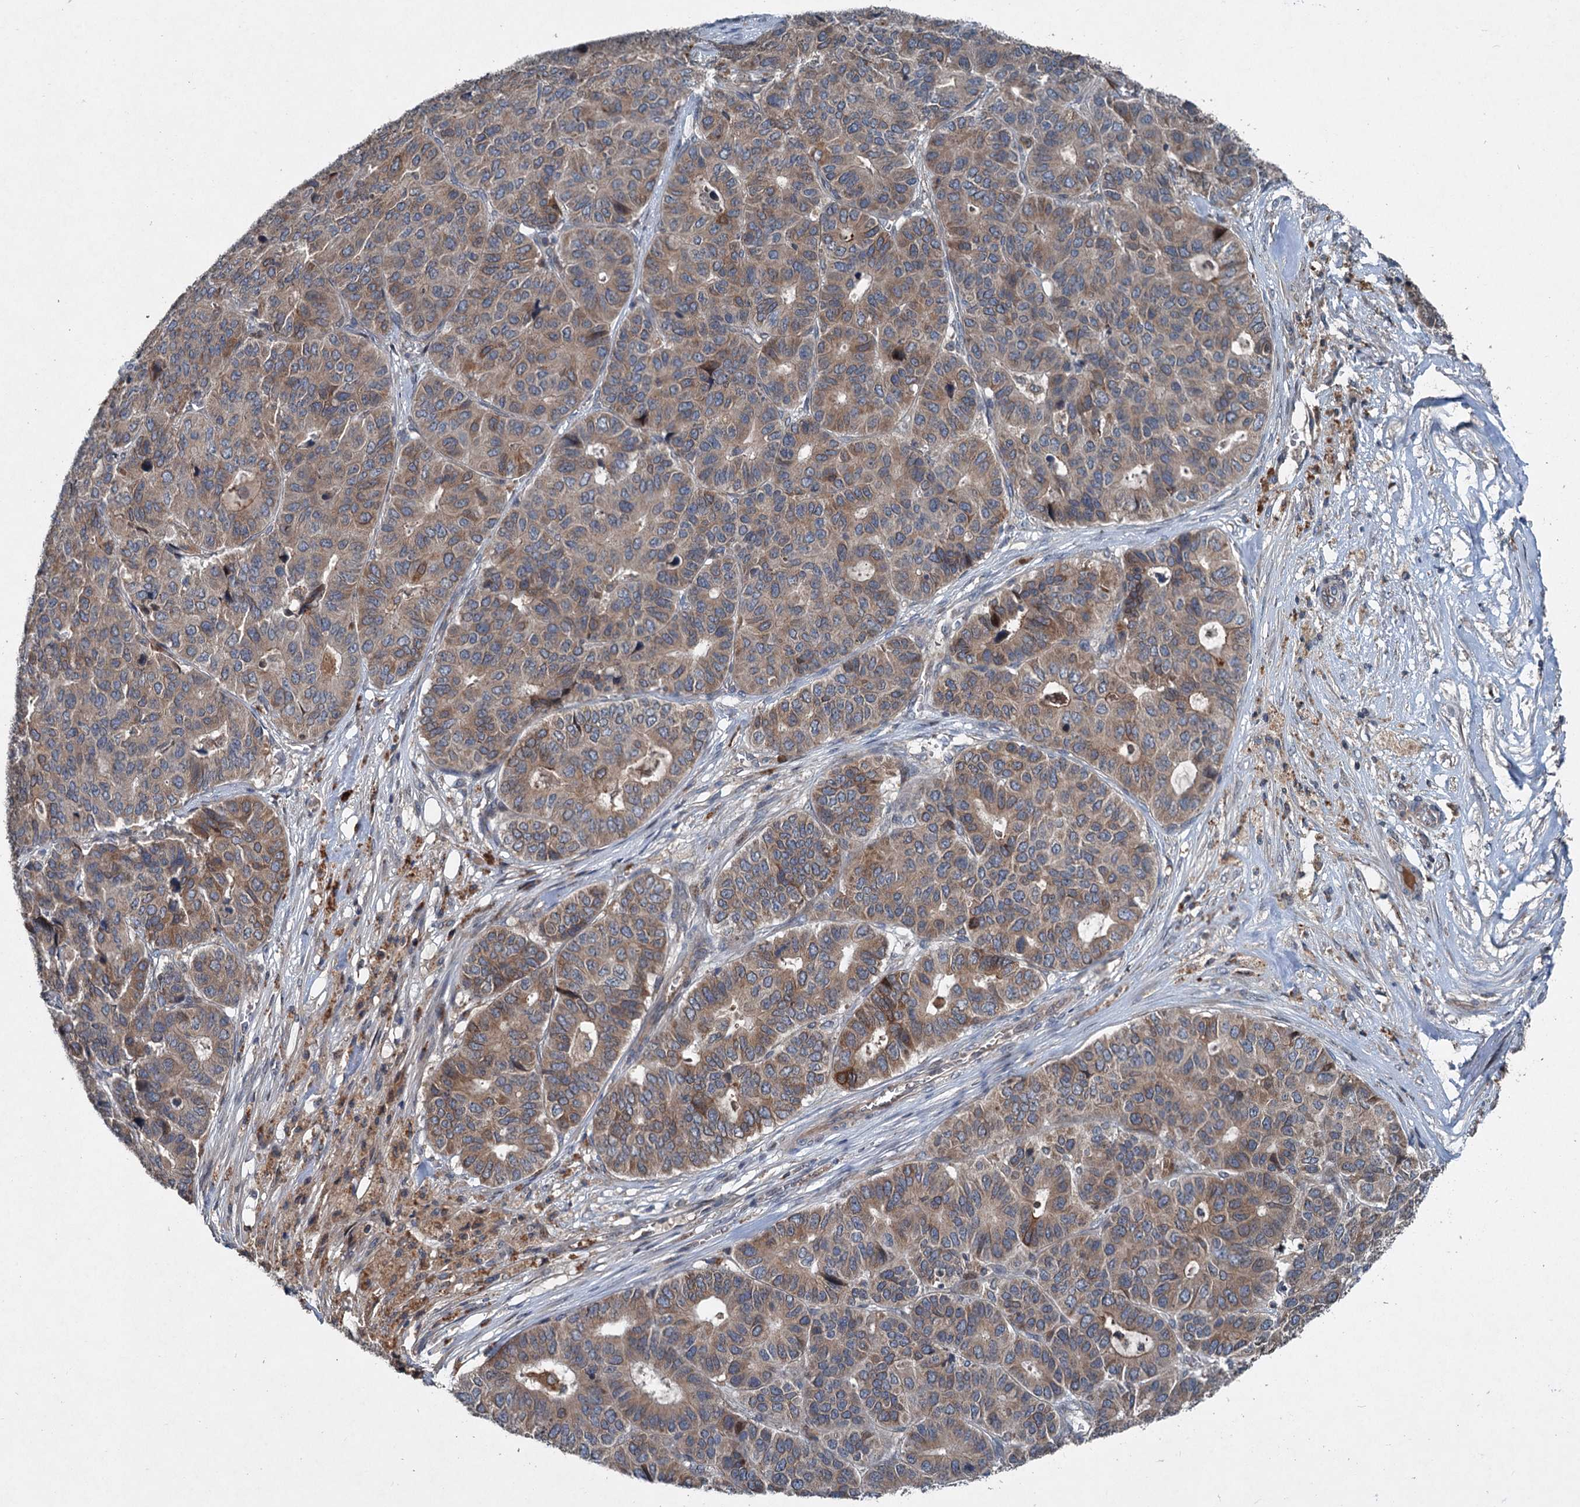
{"staining": {"intensity": "moderate", "quantity": ">75%", "location": "cytoplasmic/membranous"}, "tissue": "pancreatic cancer", "cell_type": "Tumor cells", "image_type": "cancer", "snomed": [{"axis": "morphology", "description": "Adenocarcinoma, NOS"}, {"axis": "topography", "description": "Pancreas"}], "caption": "Moderate cytoplasmic/membranous protein positivity is present in approximately >75% of tumor cells in pancreatic cancer.", "gene": "TAPBPL", "patient": {"sex": "male", "age": 50}}